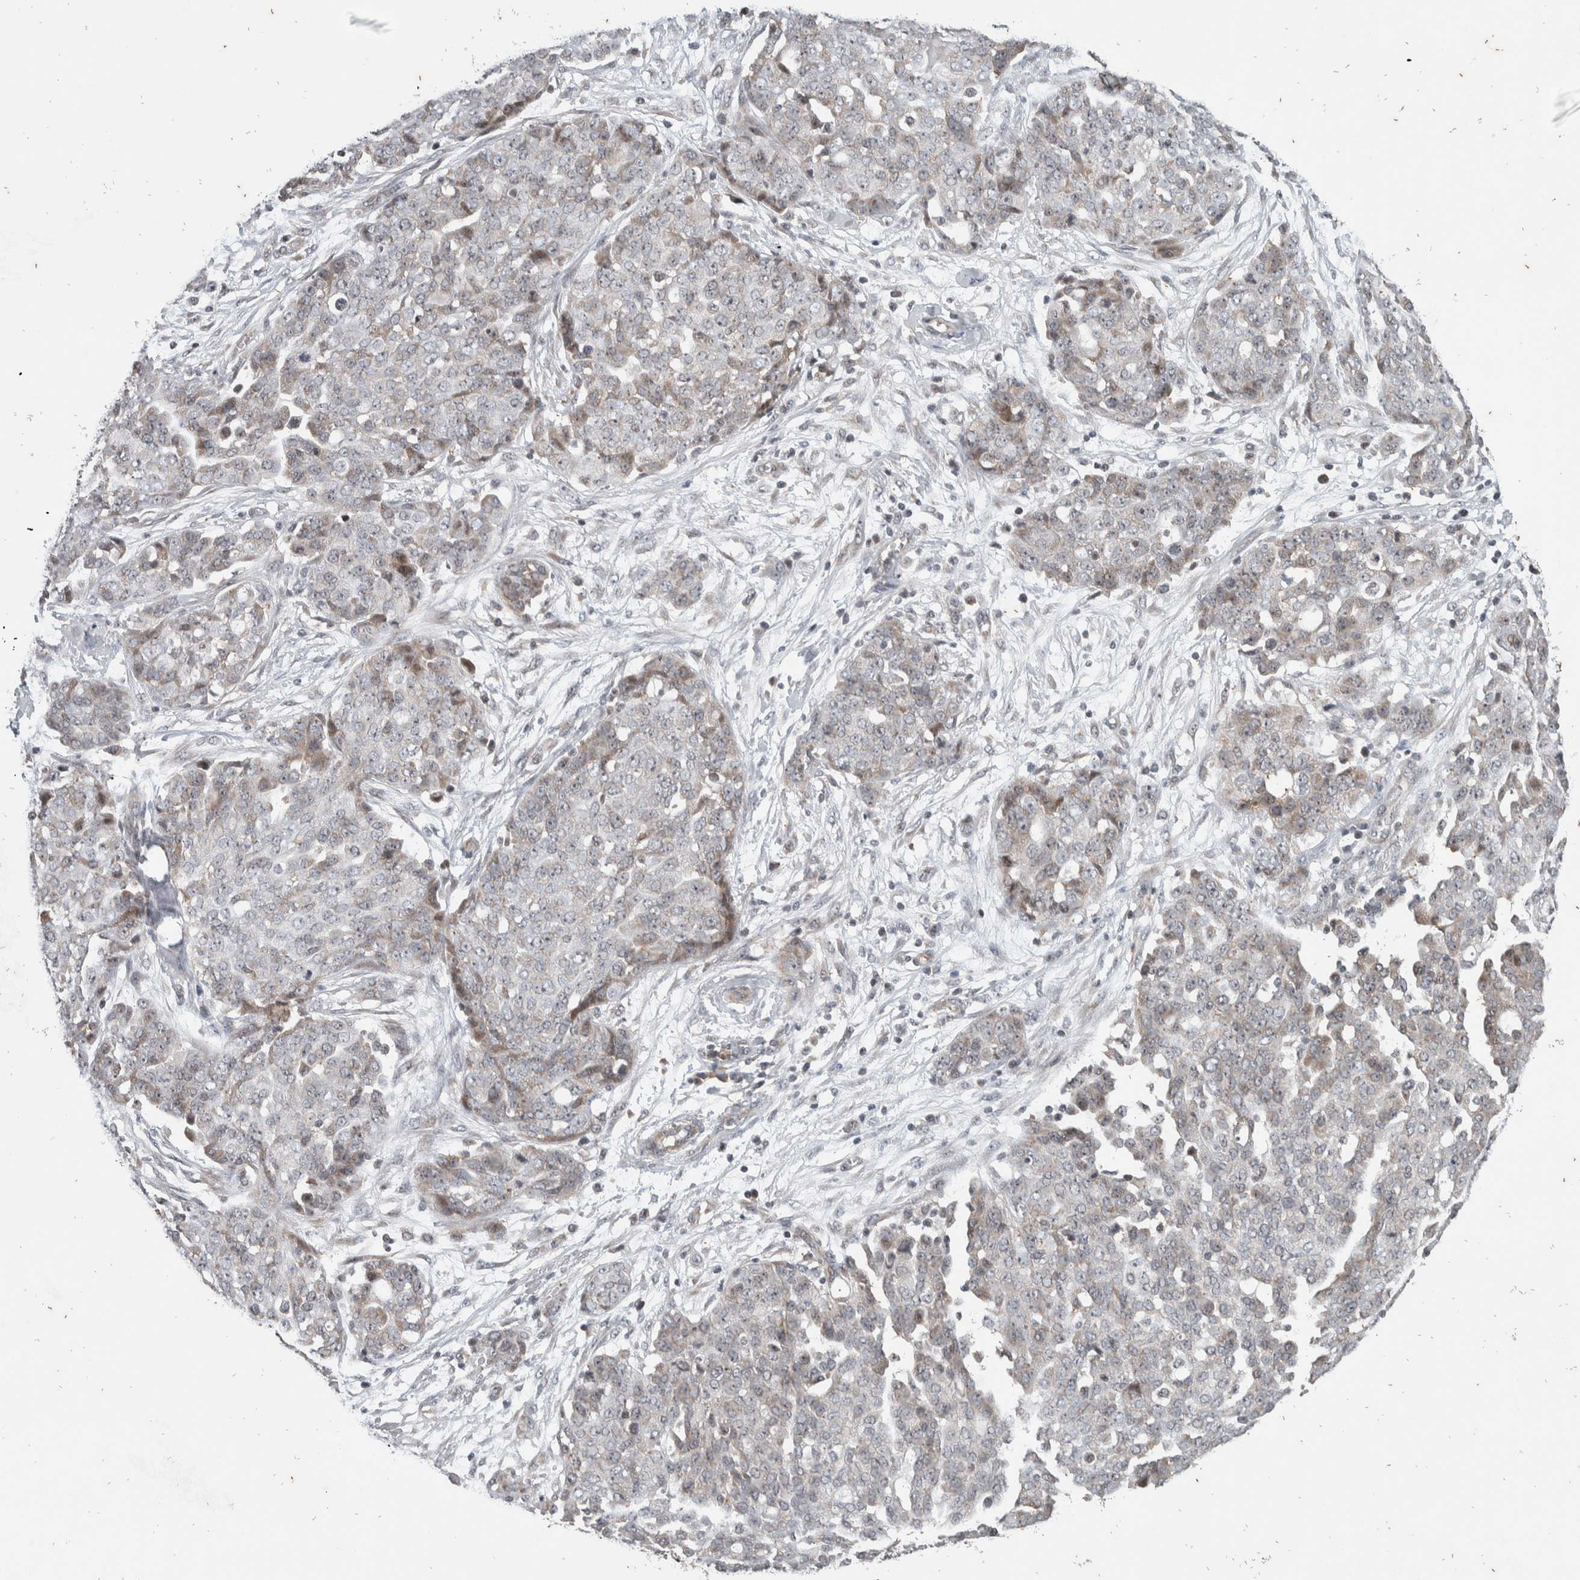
{"staining": {"intensity": "negative", "quantity": "none", "location": "none"}, "tissue": "ovarian cancer", "cell_type": "Tumor cells", "image_type": "cancer", "snomed": [{"axis": "morphology", "description": "Cystadenocarcinoma, serous, NOS"}, {"axis": "topography", "description": "Soft tissue"}, {"axis": "topography", "description": "Ovary"}], "caption": "This is an immunohistochemistry (IHC) histopathology image of ovarian cancer. There is no expression in tumor cells.", "gene": "ATXN7L1", "patient": {"sex": "female", "age": 57}}